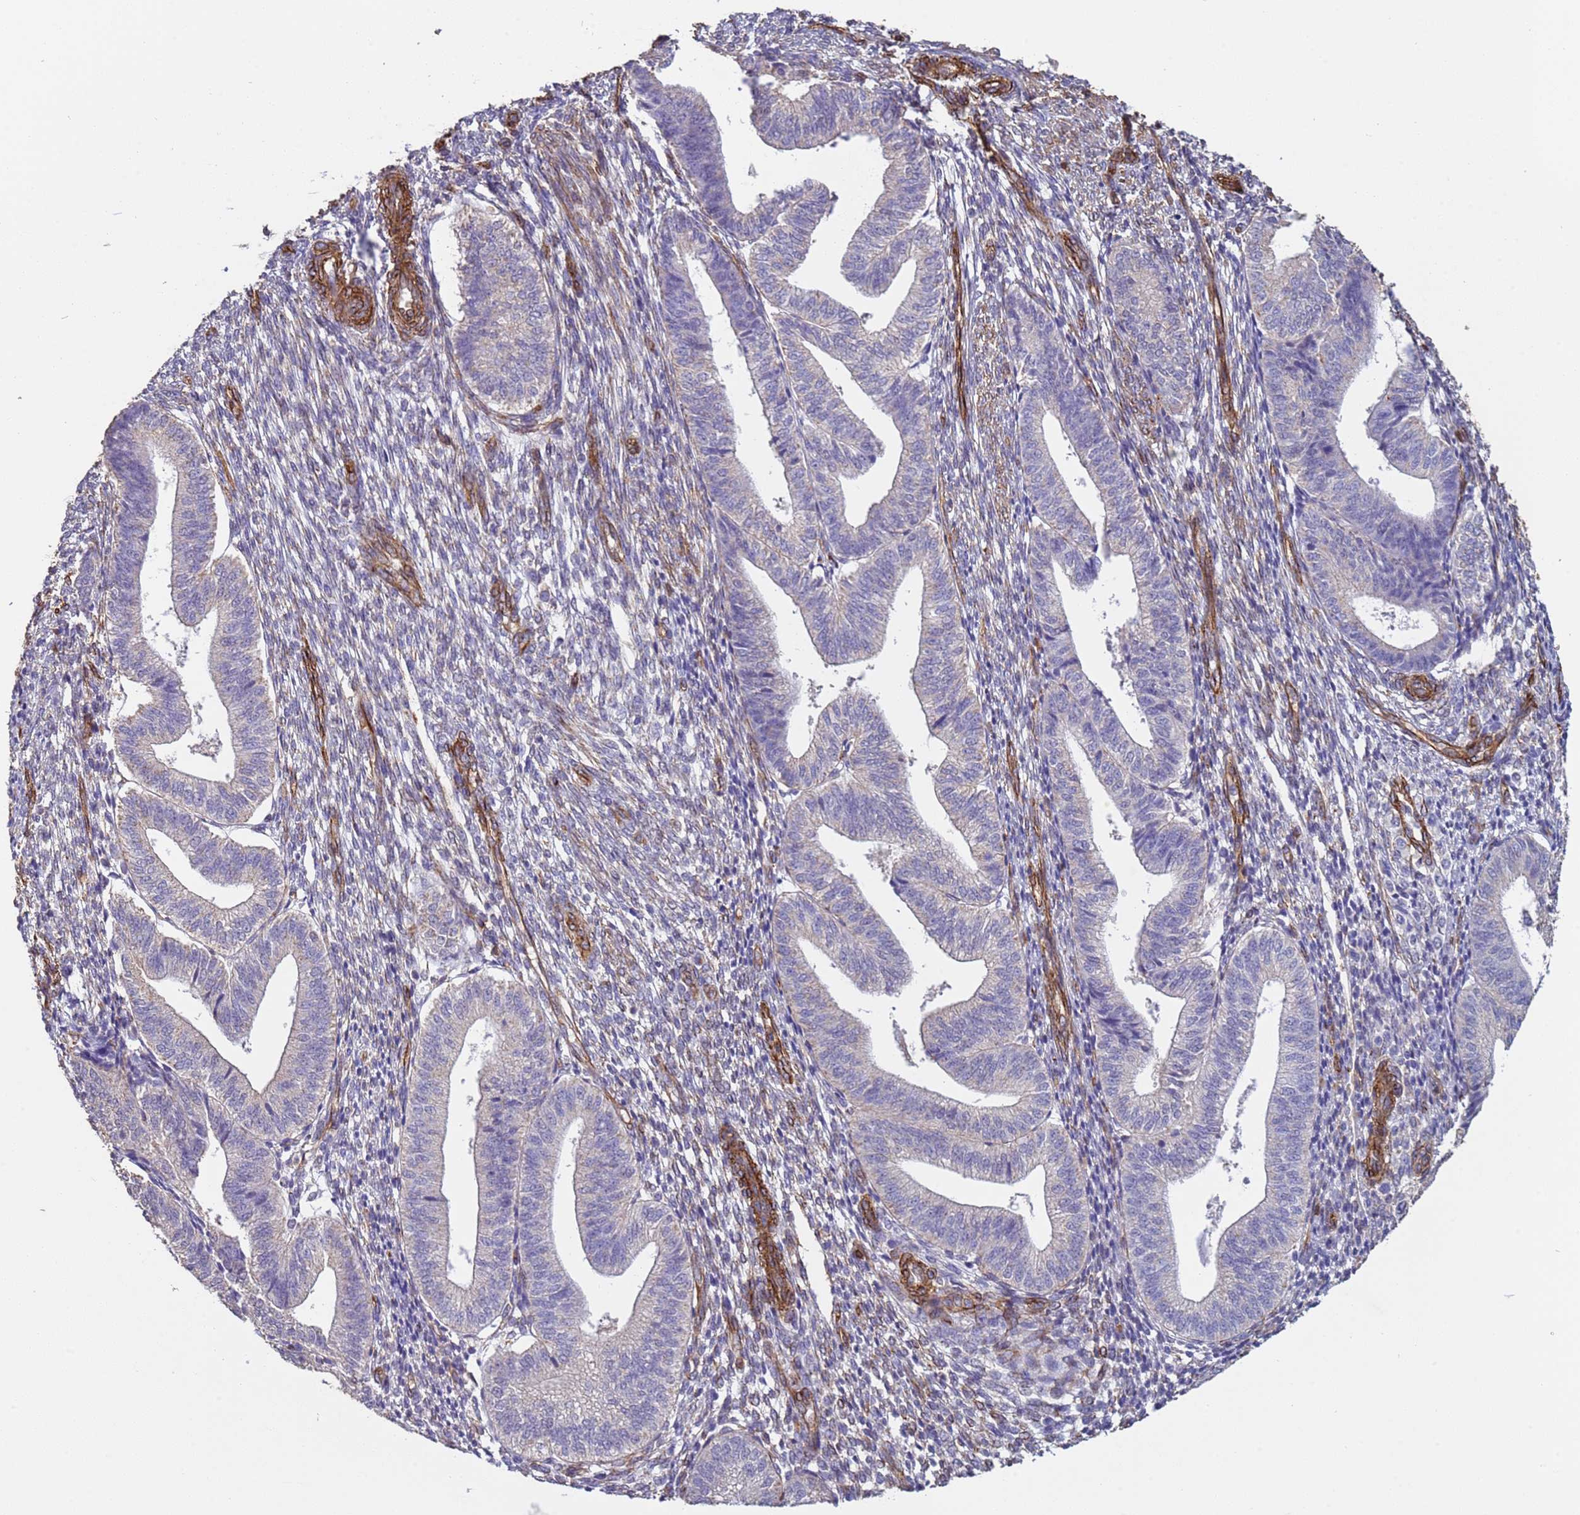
{"staining": {"intensity": "negative", "quantity": "none", "location": "none"}, "tissue": "endometrium", "cell_type": "Cells in endometrial stroma", "image_type": "normal", "snomed": [{"axis": "morphology", "description": "Normal tissue, NOS"}, {"axis": "topography", "description": "Endometrium"}], "caption": "Normal endometrium was stained to show a protein in brown. There is no significant expression in cells in endometrial stroma. Nuclei are stained in blue.", "gene": "GASK1A", "patient": {"sex": "female", "age": 34}}